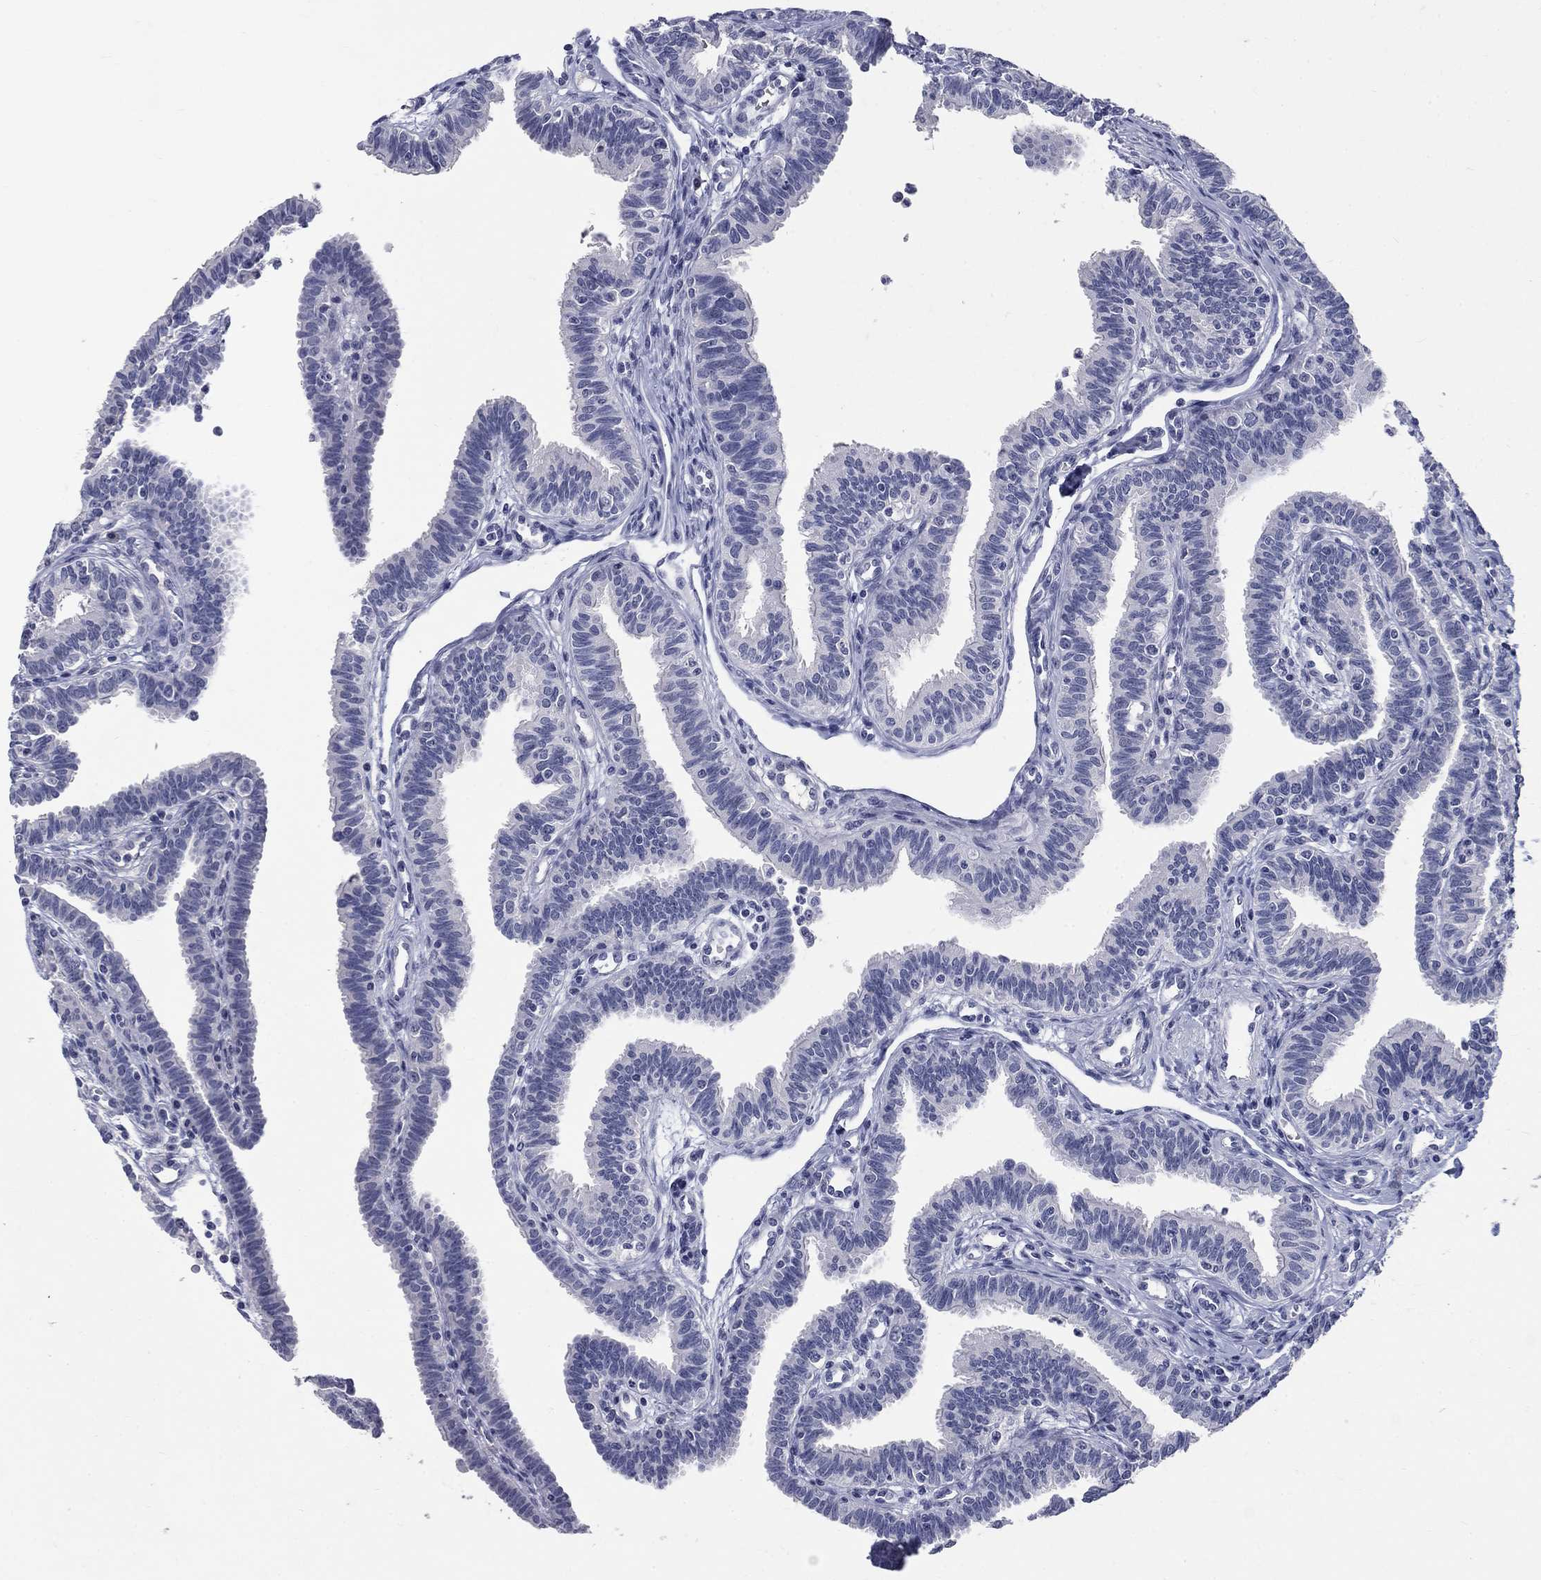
{"staining": {"intensity": "negative", "quantity": "none", "location": "none"}, "tissue": "fallopian tube", "cell_type": "Glandular cells", "image_type": "normal", "snomed": [{"axis": "morphology", "description": "Normal tissue, NOS"}, {"axis": "topography", "description": "Fallopian tube"}], "caption": "Immunohistochemical staining of benign human fallopian tube exhibits no significant expression in glandular cells.", "gene": "ELAVL4", "patient": {"sex": "female", "age": 36}}